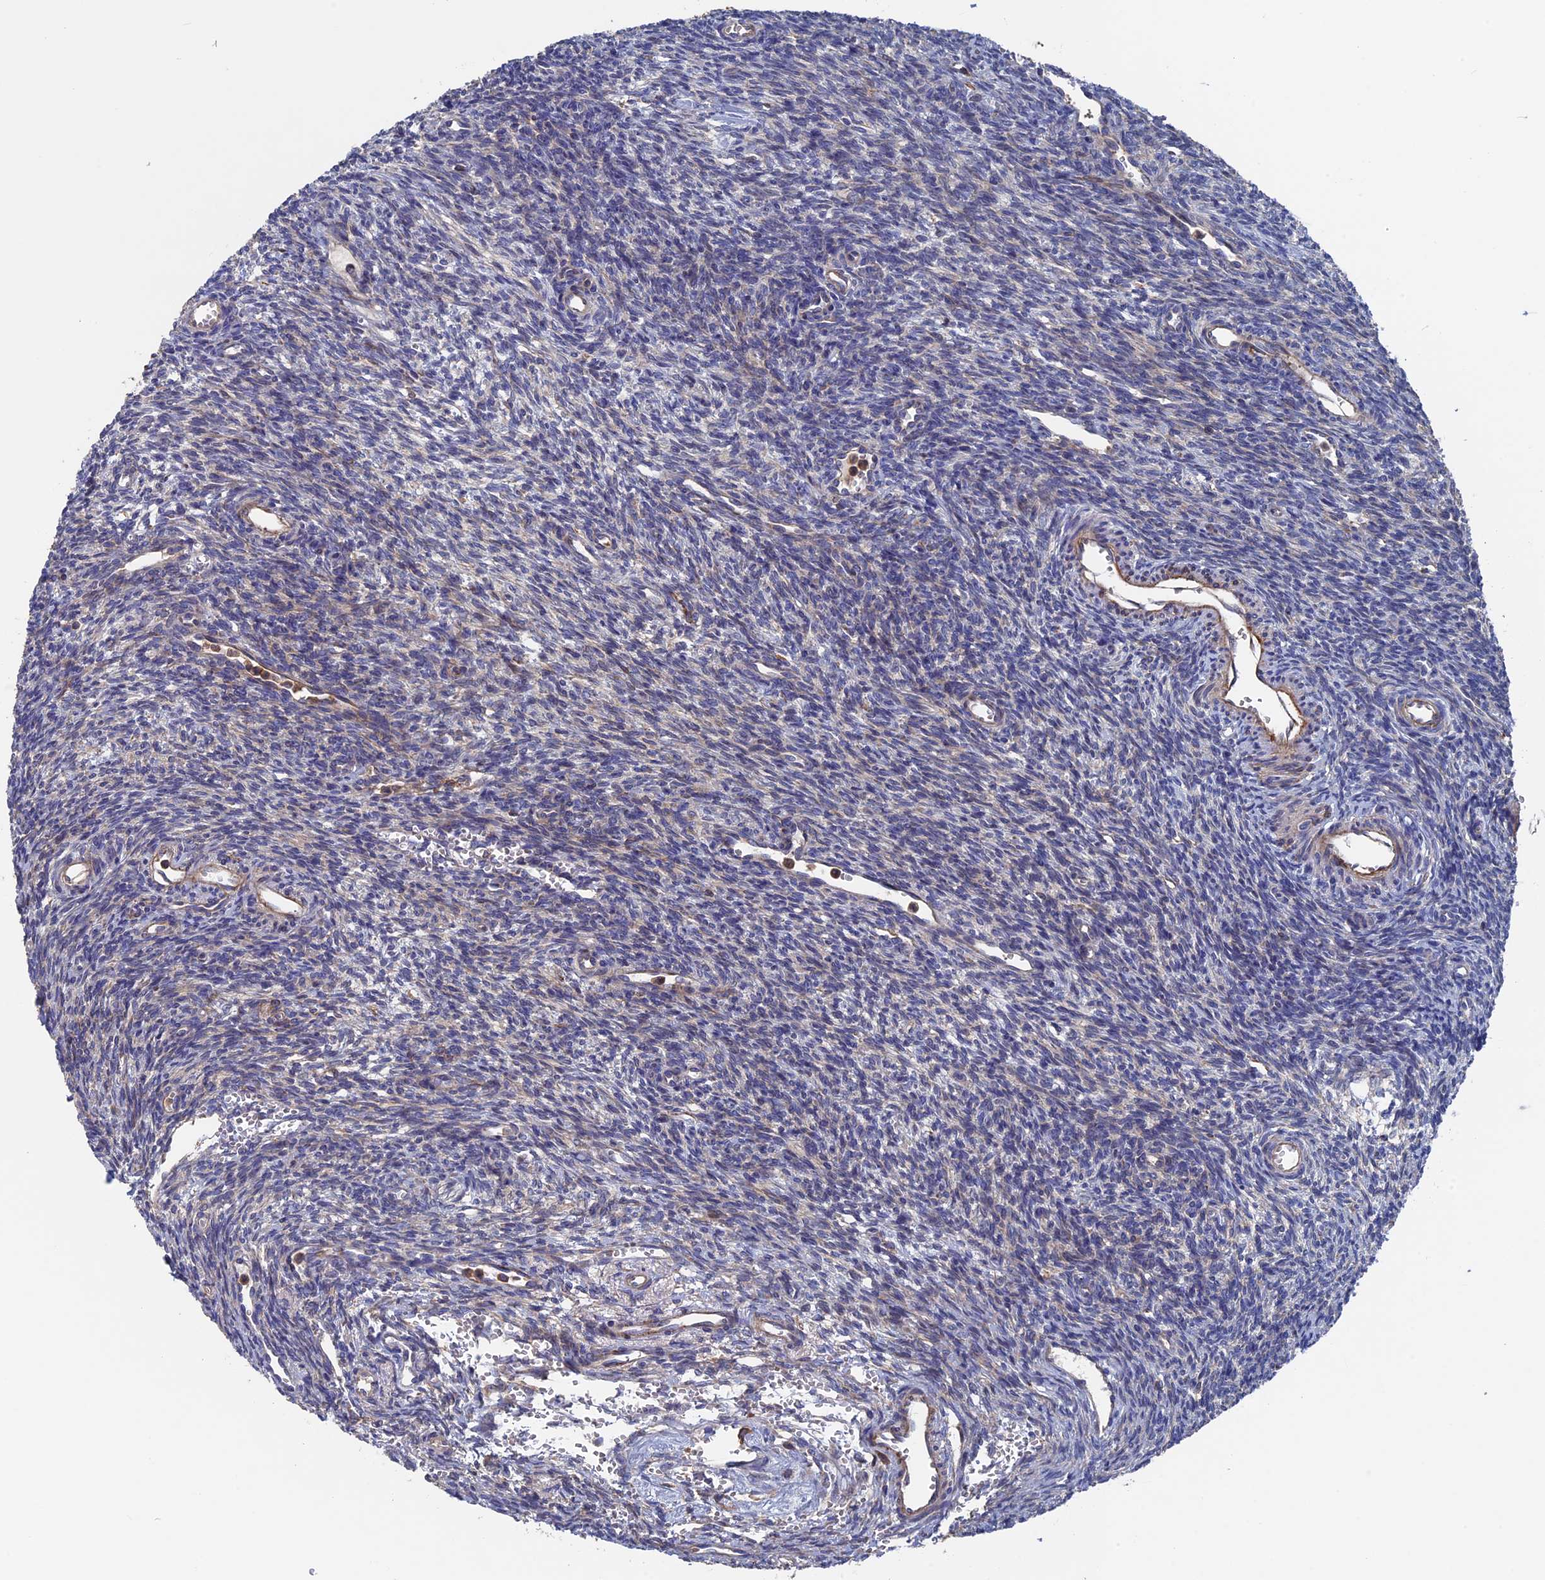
{"staining": {"intensity": "negative", "quantity": "none", "location": "none"}, "tissue": "ovary", "cell_type": "Ovarian stroma cells", "image_type": "normal", "snomed": [{"axis": "morphology", "description": "Normal tissue, NOS"}, {"axis": "topography", "description": "Ovary"}], "caption": "Immunohistochemistry (IHC) image of unremarkable ovary stained for a protein (brown), which reveals no expression in ovarian stroma cells. (Immunohistochemistry, brightfield microscopy, high magnification).", "gene": "DNAJC3", "patient": {"sex": "female", "age": 39}}